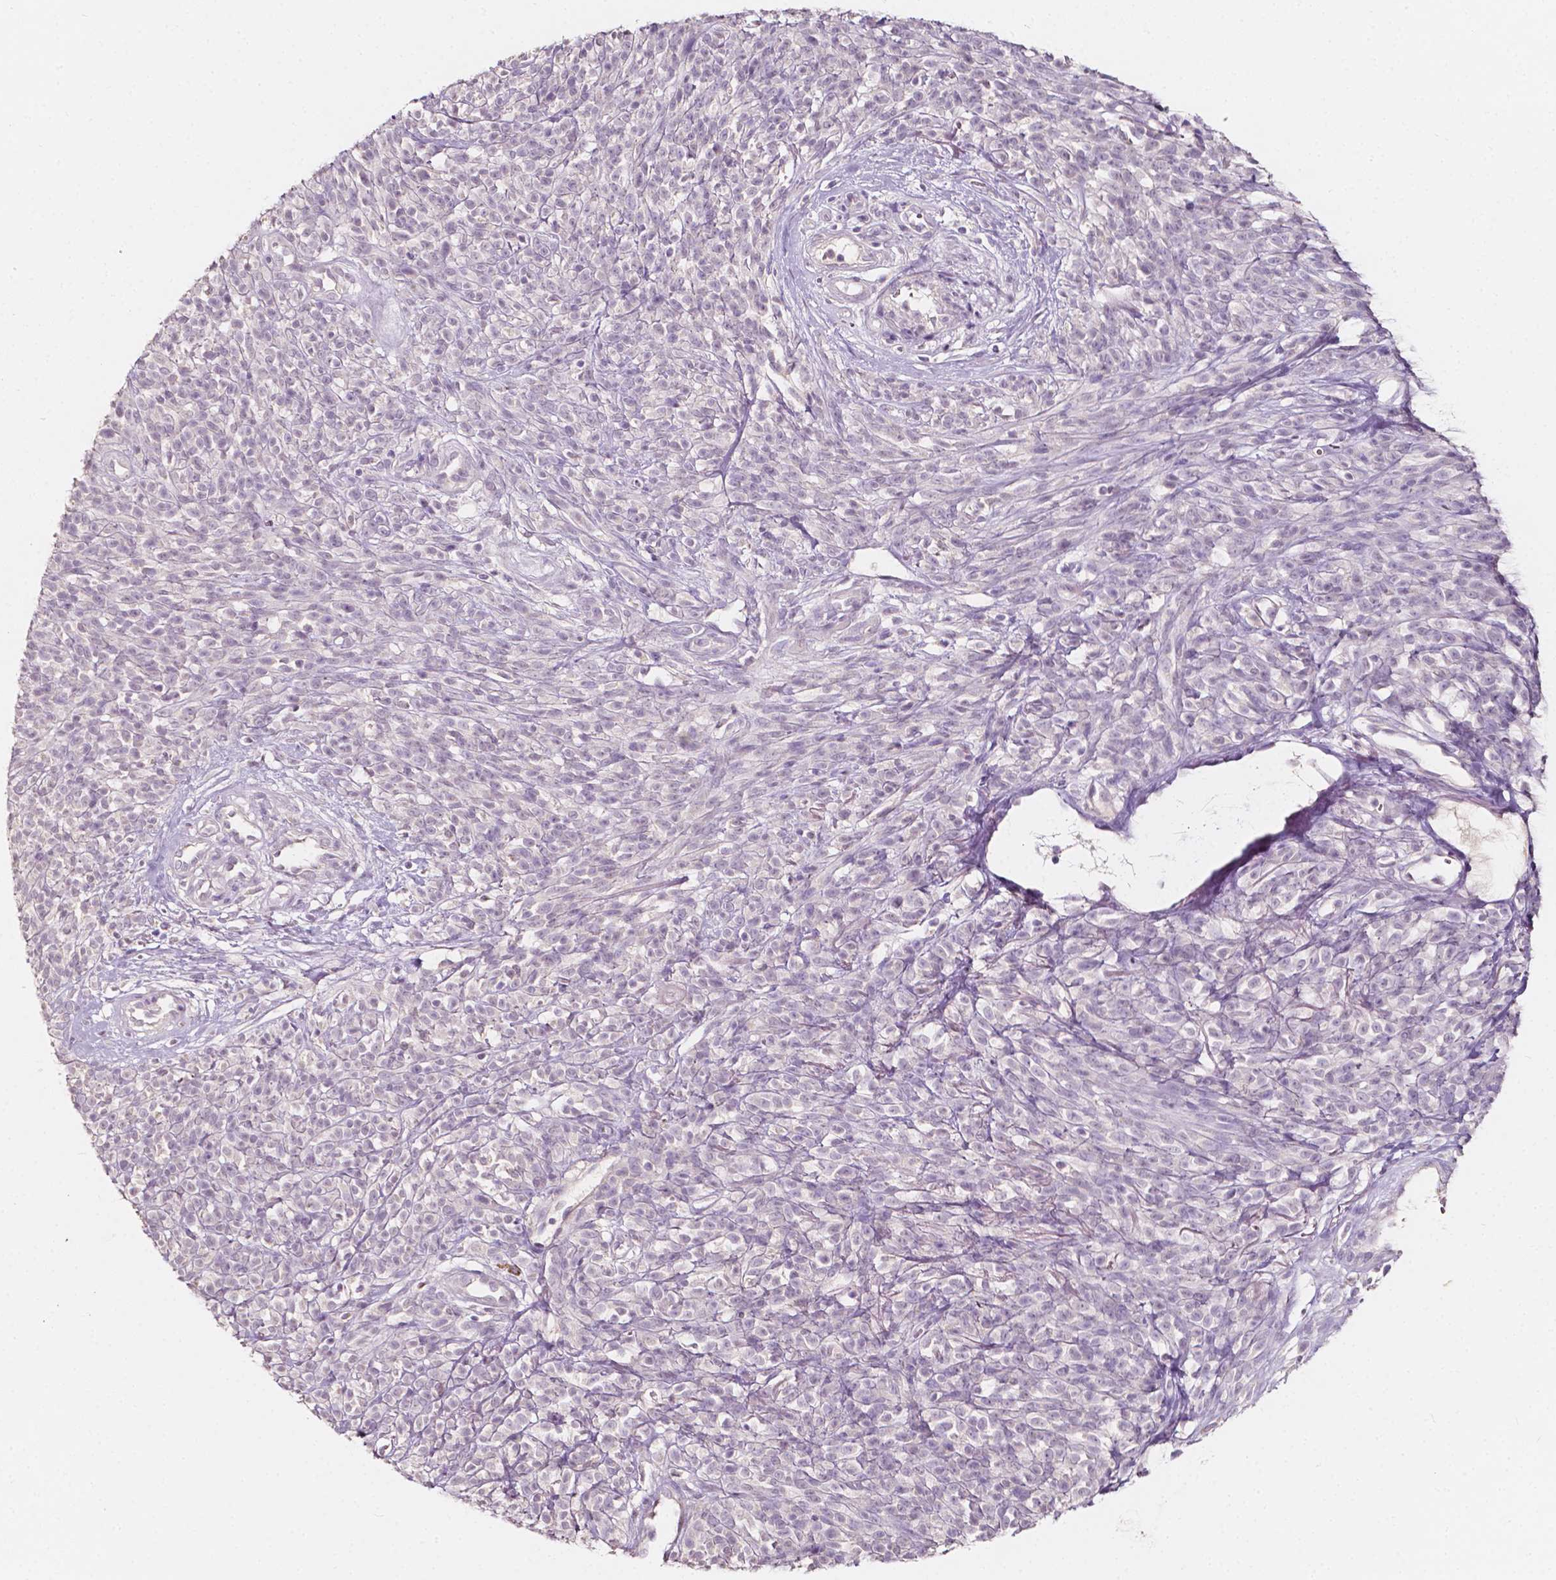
{"staining": {"intensity": "negative", "quantity": "none", "location": "none"}, "tissue": "melanoma", "cell_type": "Tumor cells", "image_type": "cancer", "snomed": [{"axis": "morphology", "description": "Malignant melanoma, NOS"}, {"axis": "topography", "description": "Skin"}, {"axis": "topography", "description": "Skin of trunk"}], "caption": "Immunohistochemistry photomicrograph of neoplastic tissue: human melanoma stained with DAB (3,3'-diaminobenzidine) reveals no significant protein positivity in tumor cells.", "gene": "NPC1L1", "patient": {"sex": "male", "age": 74}}